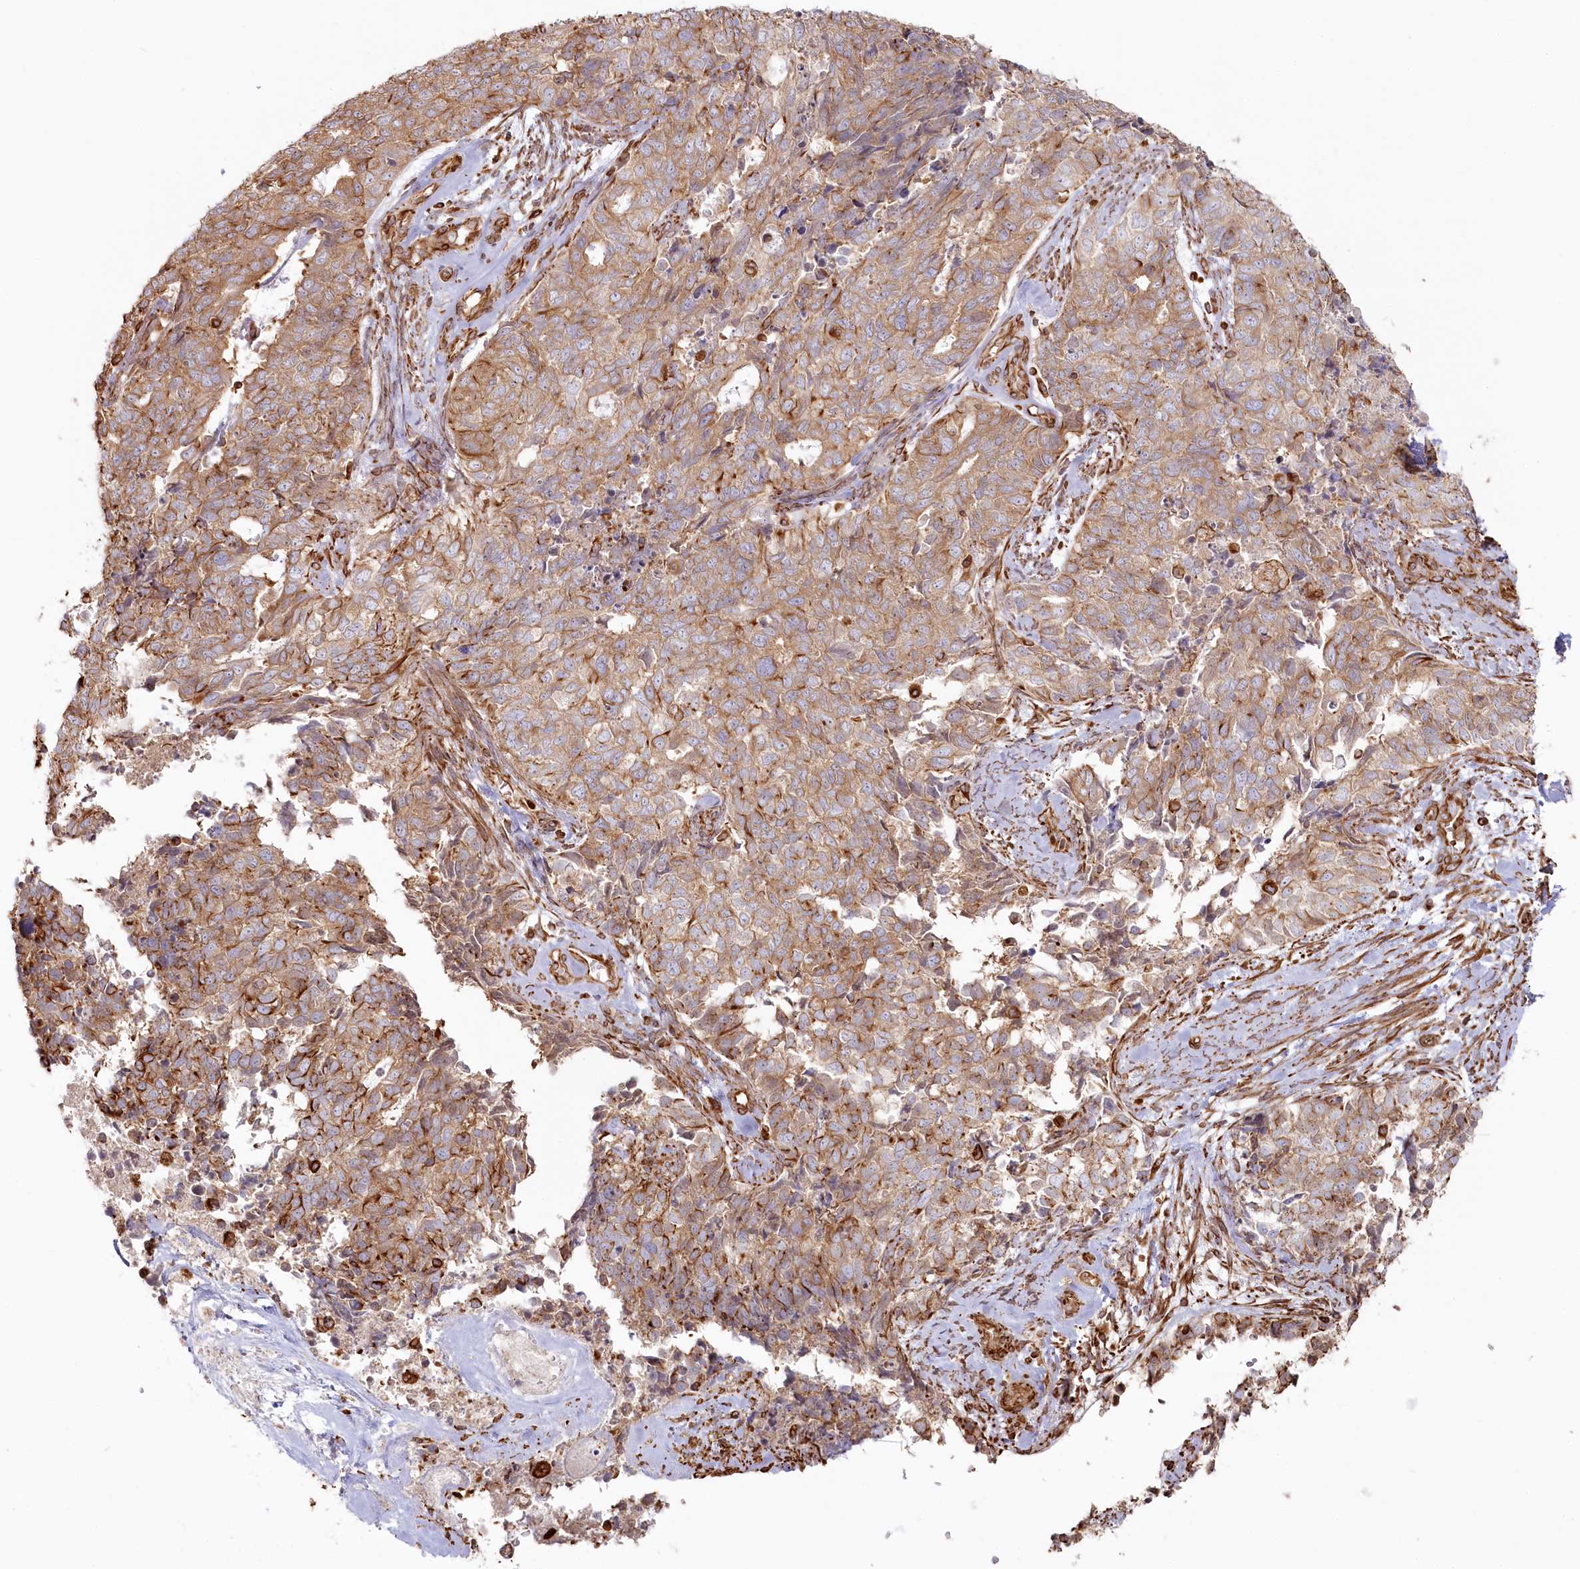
{"staining": {"intensity": "moderate", "quantity": "25%-75%", "location": "cytoplasmic/membranous"}, "tissue": "cervical cancer", "cell_type": "Tumor cells", "image_type": "cancer", "snomed": [{"axis": "morphology", "description": "Squamous cell carcinoma, NOS"}, {"axis": "topography", "description": "Cervix"}], "caption": "Moderate cytoplasmic/membranous protein expression is seen in about 25%-75% of tumor cells in cervical cancer. (DAB (3,3'-diaminobenzidine) IHC, brown staining for protein, blue staining for nuclei).", "gene": "TTC1", "patient": {"sex": "female", "age": 63}}